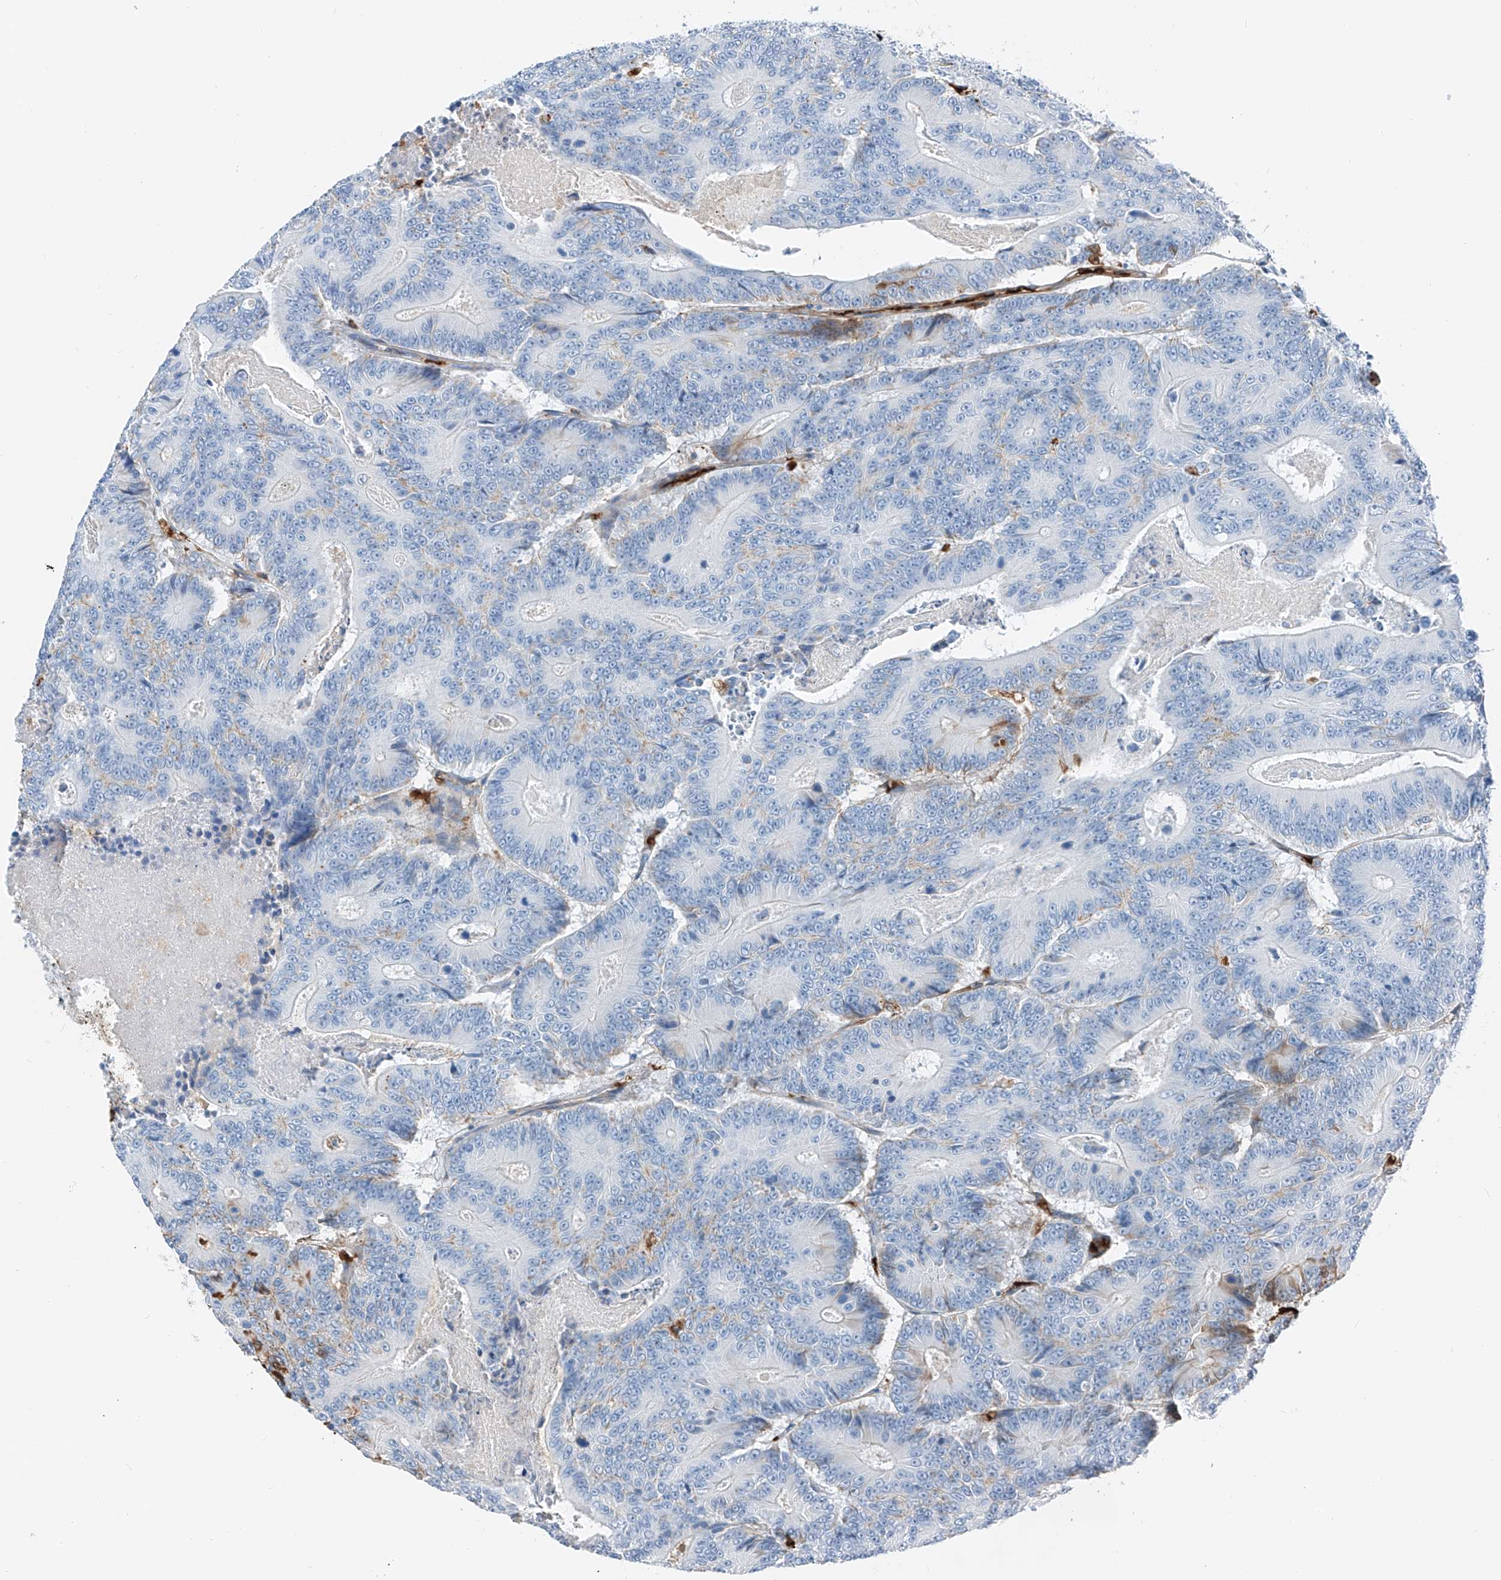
{"staining": {"intensity": "negative", "quantity": "none", "location": "none"}, "tissue": "colorectal cancer", "cell_type": "Tumor cells", "image_type": "cancer", "snomed": [{"axis": "morphology", "description": "Adenocarcinoma, NOS"}, {"axis": "topography", "description": "Colon"}], "caption": "Immunohistochemistry photomicrograph of neoplastic tissue: human colorectal cancer (adenocarcinoma) stained with DAB displays no significant protein positivity in tumor cells.", "gene": "PRSS23", "patient": {"sex": "male", "age": 83}}